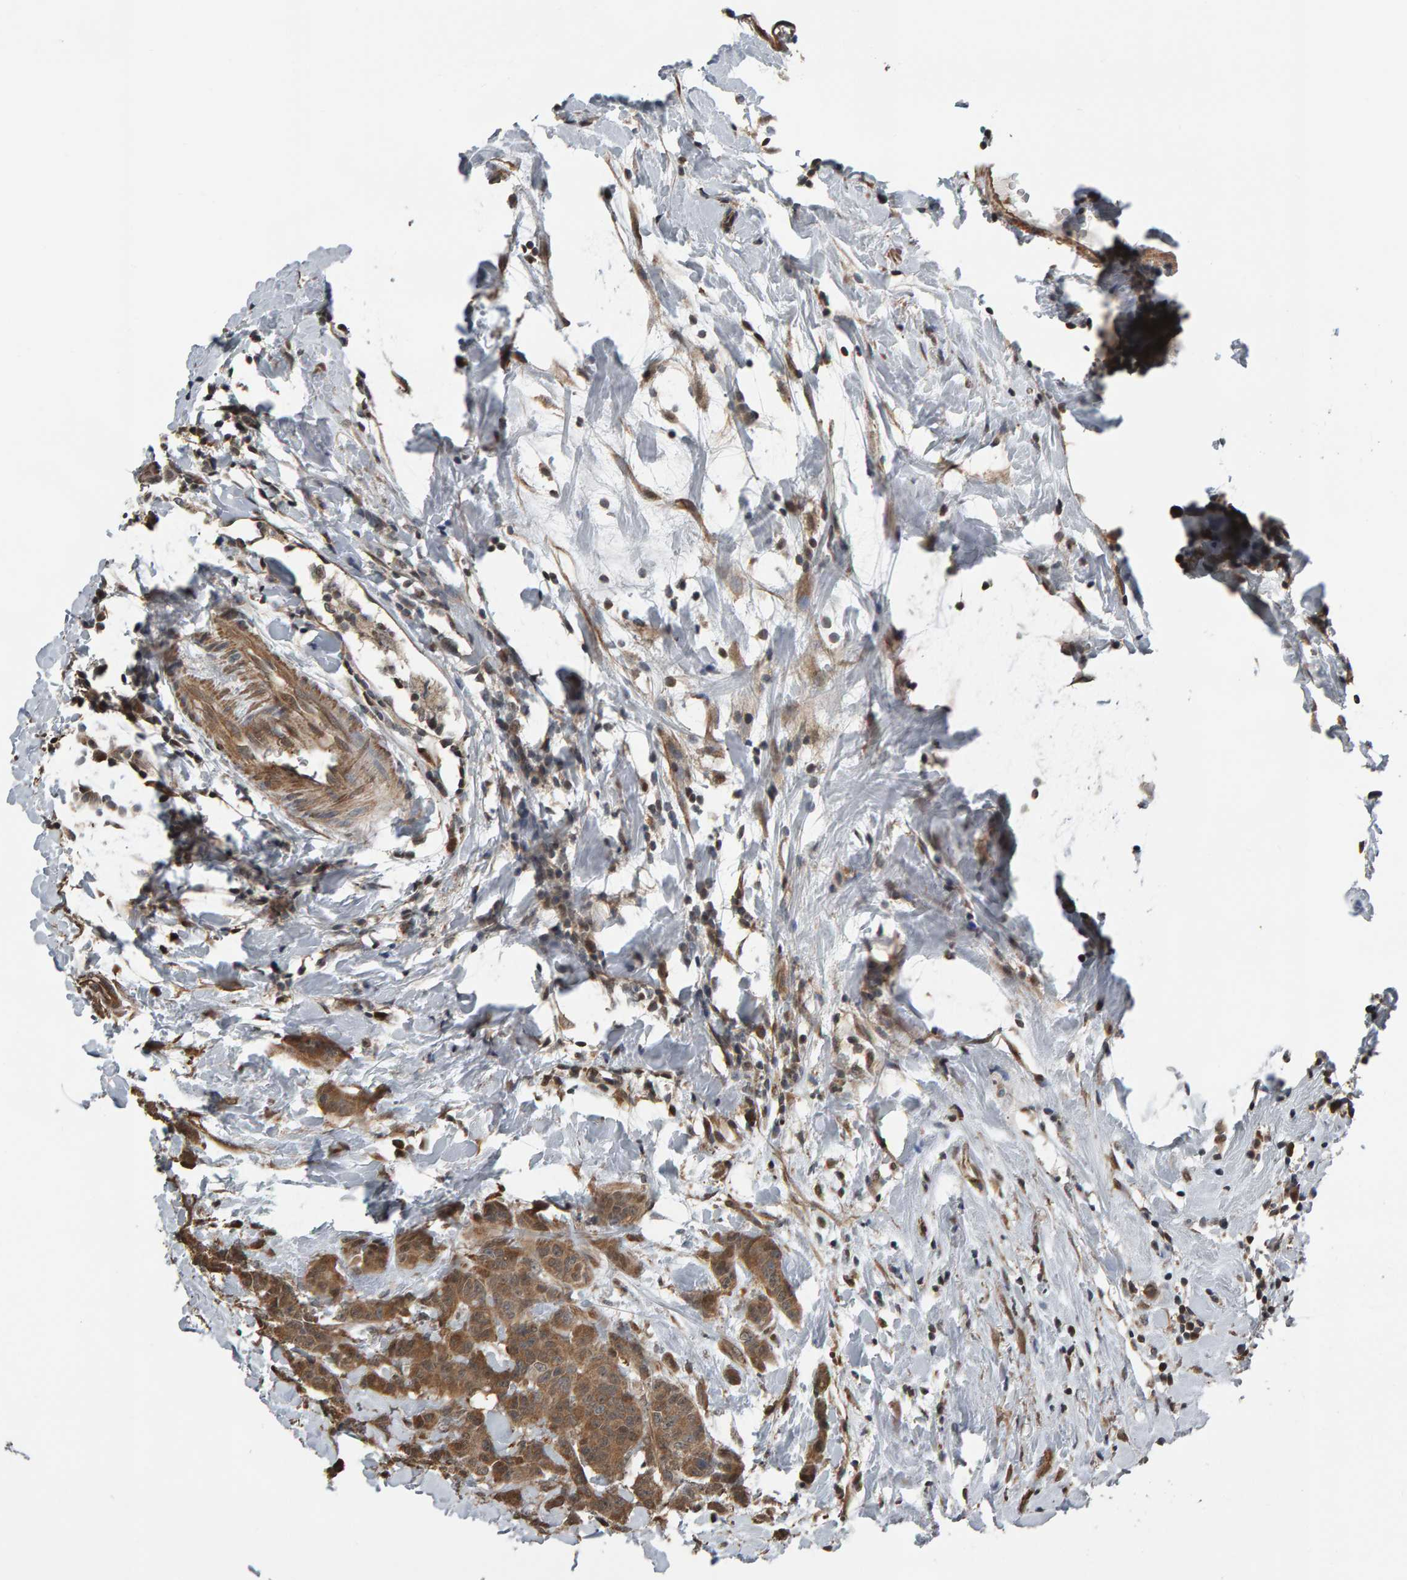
{"staining": {"intensity": "moderate", "quantity": ">75%", "location": "cytoplasmic/membranous"}, "tissue": "breast cancer", "cell_type": "Tumor cells", "image_type": "cancer", "snomed": [{"axis": "morphology", "description": "Normal tissue, NOS"}, {"axis": "morphology", "description": "Duct carcinoma"}, {"axis": "topography", "description": "Breast"}], "caption": "A brown stain highlights moderate cytoplasmic/membranous staining of a protein in human intraductal carcinoma (breast) tumor cells.", "gene": "COASY", "patient": {"sex": "female", "age": 40}}